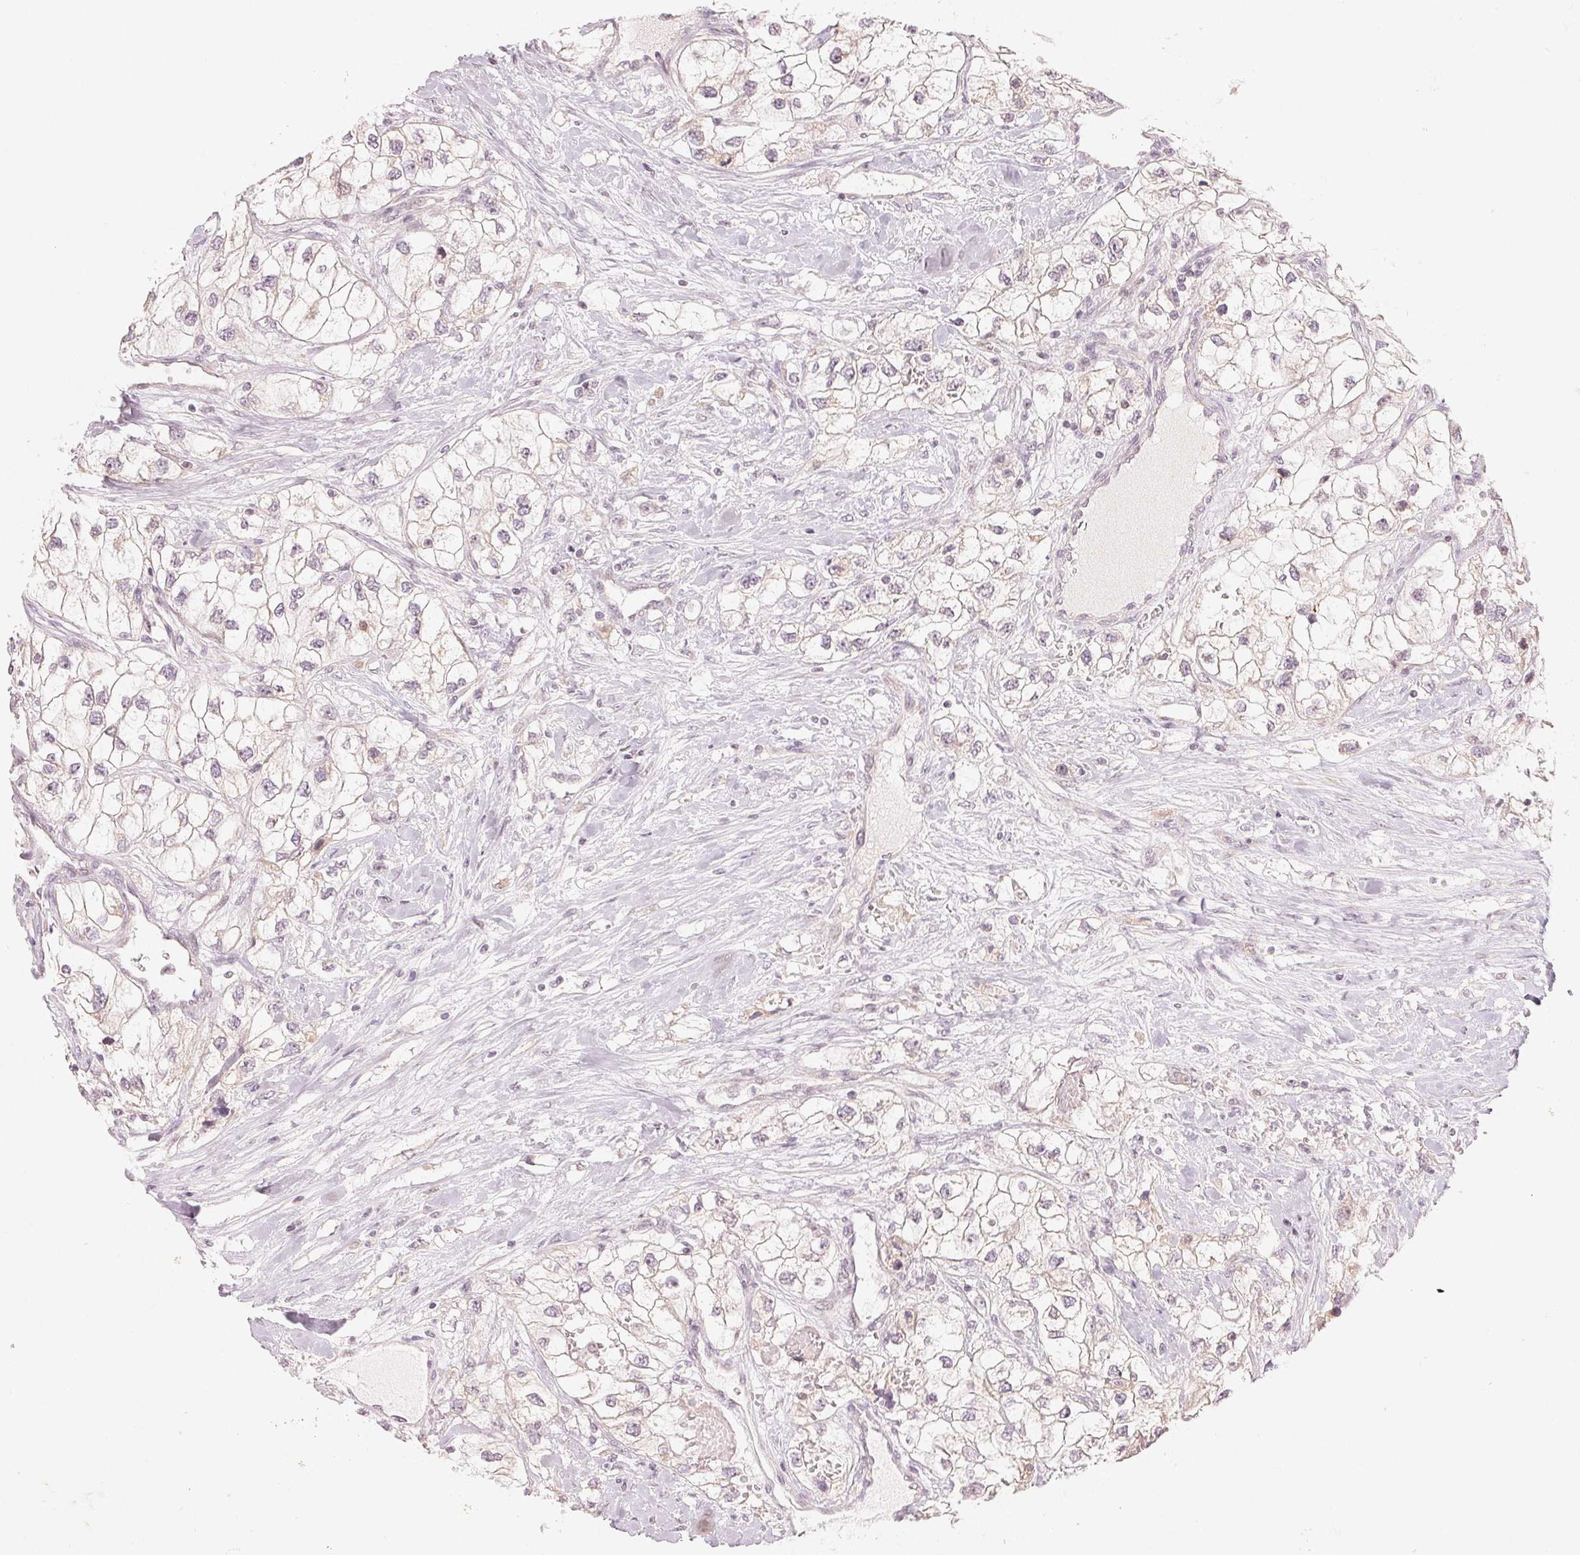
{"staining": {"intensity": "negative", "quantity": "none", "location": "none"}, "tissue": "renal cancer", "cell_type": "Tumor cells", "image_type": "cancer", "snomed": [{"axis": "morphology", "description": "Adenocarcinoma, NOS"}, {"axis": "topography", "description": "Kidney"}], "caption": "Tumor cells are negative for protein expression in human renal adenocarcinoma. (Brightfield microscopy of DAB immunohistochemistry (IHC) at high magnification).", "gene": "DENND2C", "patient": {"sex": "male", "age": 59}}